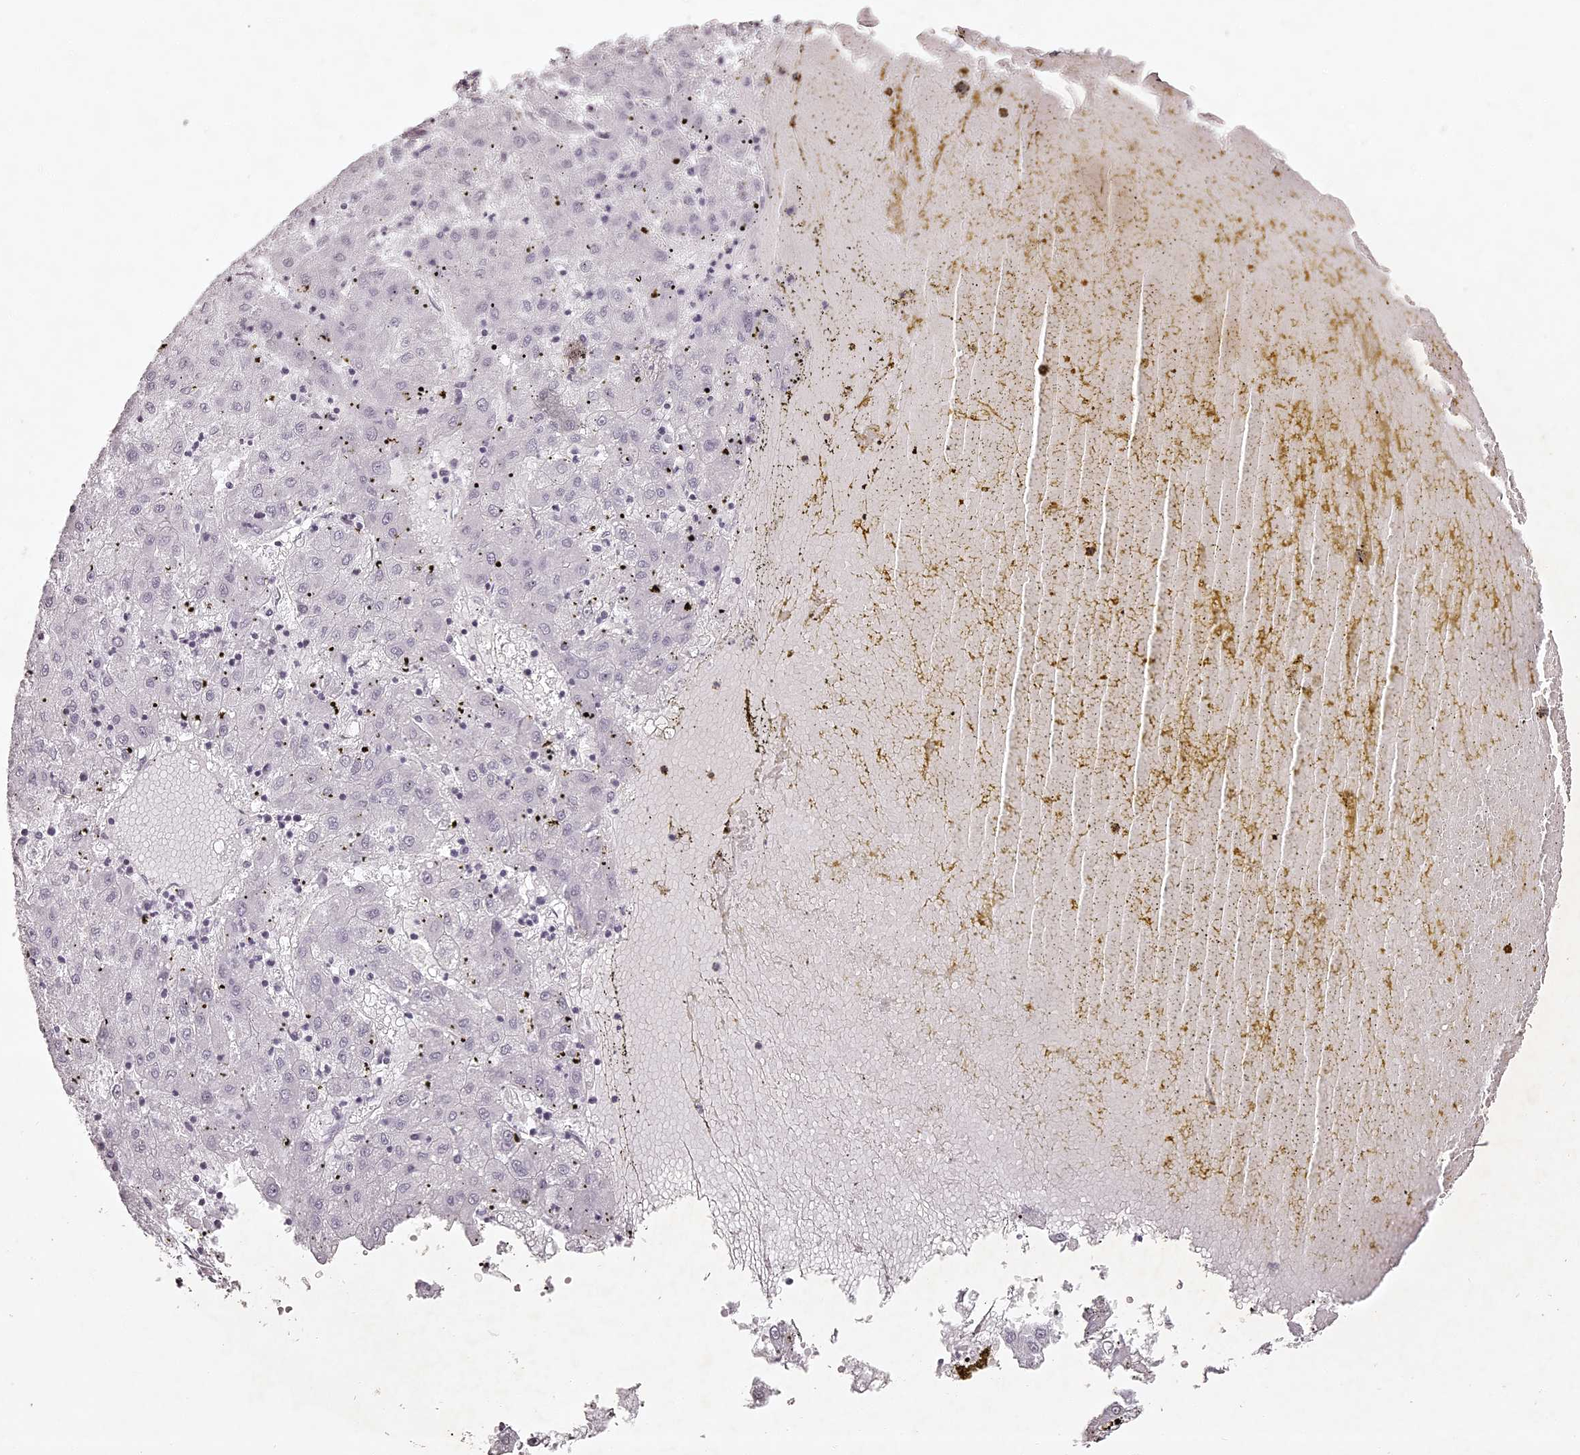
{"staining": {"intensity": "negative", "quantity": "none", "location": "none"}, "tissue": "liver cancer", "cell_type": "Tumor cells", "image_type": "cancer", "snomed": [{"axis": "morphology", "description": "Carcinoma, Hepatocellular, NOS"}, {"axis": "topography", "description": "Liver"}], "caption": "Immunohistochemistry photomicrograph of neoplastic tissue: liver cancer (hepatocellular carcinoma) stained with DAB (3,3'-diaminobenzidine) displays no significant protein positivity in tumor cells.", "gene": "ELAPOR1", "patient": {"sex": "male", "age": 72}}